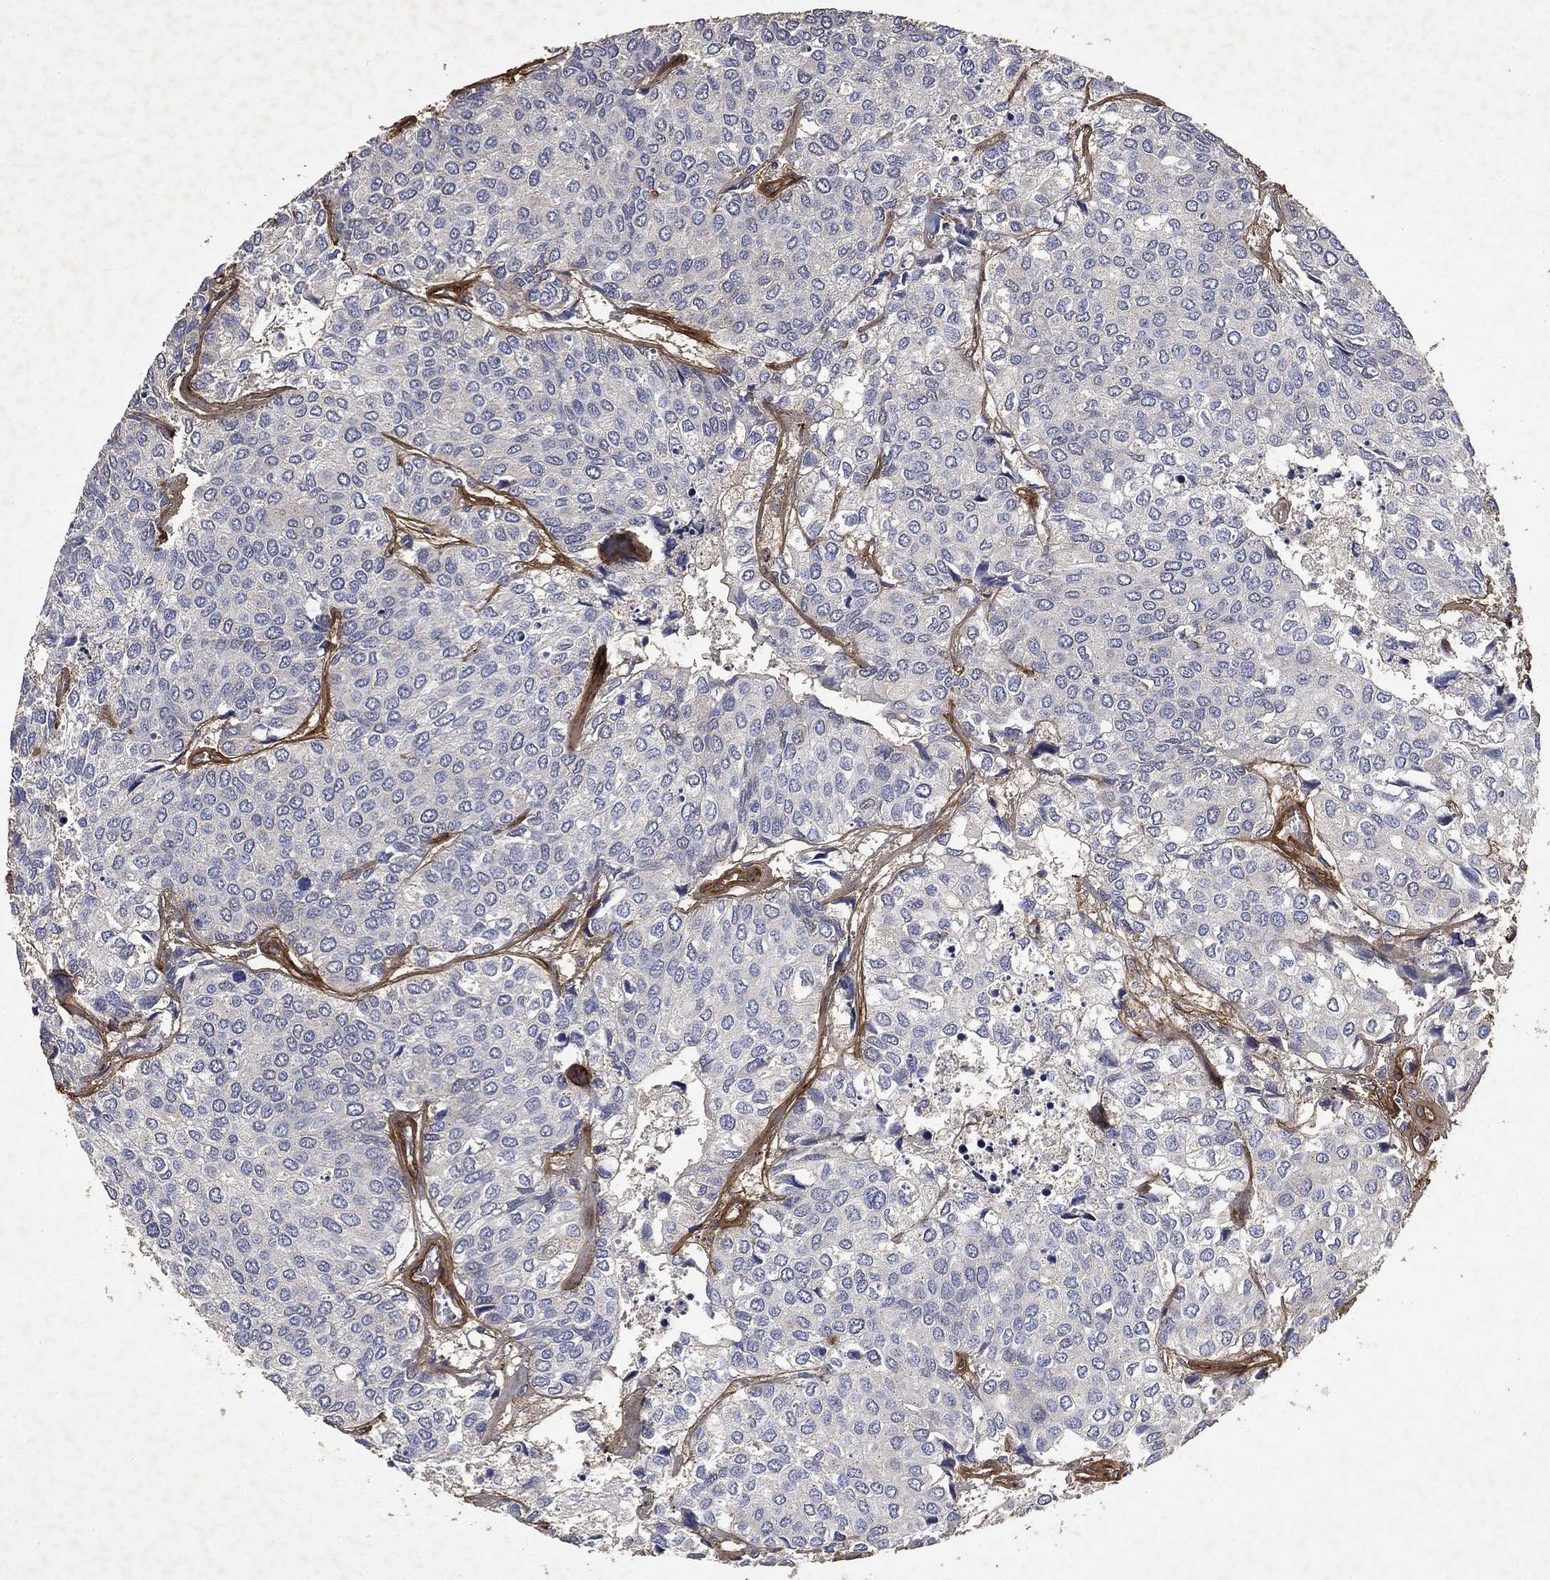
{"staining": {"intensity": "negative", "quantity": "none", "location": "none"}, "tissue": "urothelial cancer", "cell_type": "Tumor cells", "image_type": "cancer", "snomed": [{"axis": "morphology", "description": "Urothelial carcinoma, High grade"}, {"axis": "topography", "description": "Urinary bladder"}], "caption": "This is an immunohistochemistry micrograph of human high-grade urothelial carcinoma. There is no positivity in tumor cells.", "gene": "COL4A2", "patient": {"sex": "male", "age": 73}}